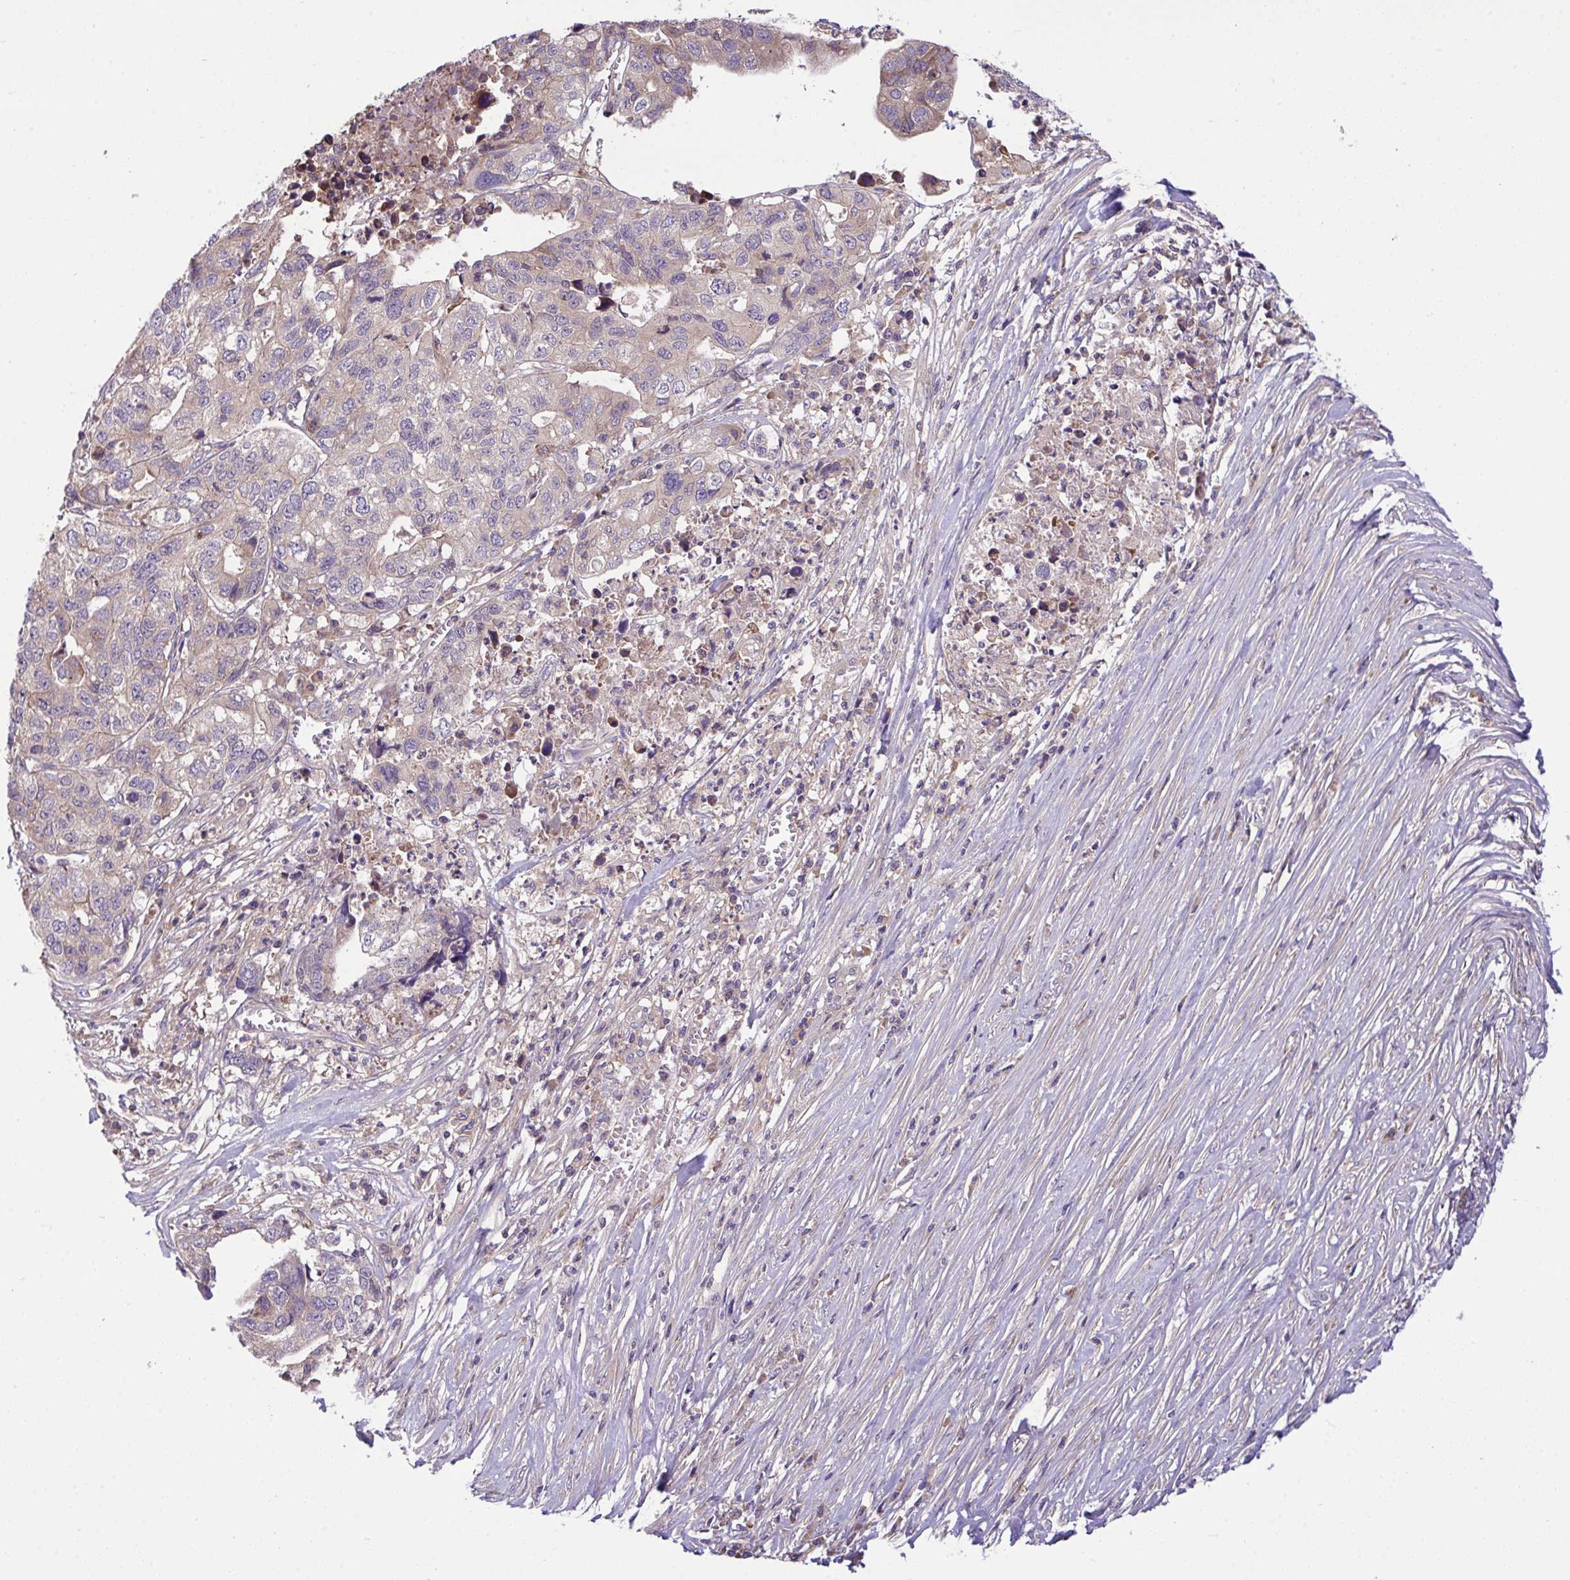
{"staining": {"intensity": "weak", "quantity": "<25%", "location": "cytoplasmic/membranous"}, "tissue": "stomach cancer", "cell_type": "Tumor cells", "image_type": "cancer", "snomed": [{"axis": "morphology", "description": "Adenocarcinoma, NOS"}, {"axis": "topography", "description": "Stomach, upper"}], "caption": "Immunohistochemistry (IHC) histopathology image of stomach cancer stained for a protein (brown), which exhibits no positivity in tumor cells.", "gene": "GRB14", "patient": {"sex": "female", "age": 67}}